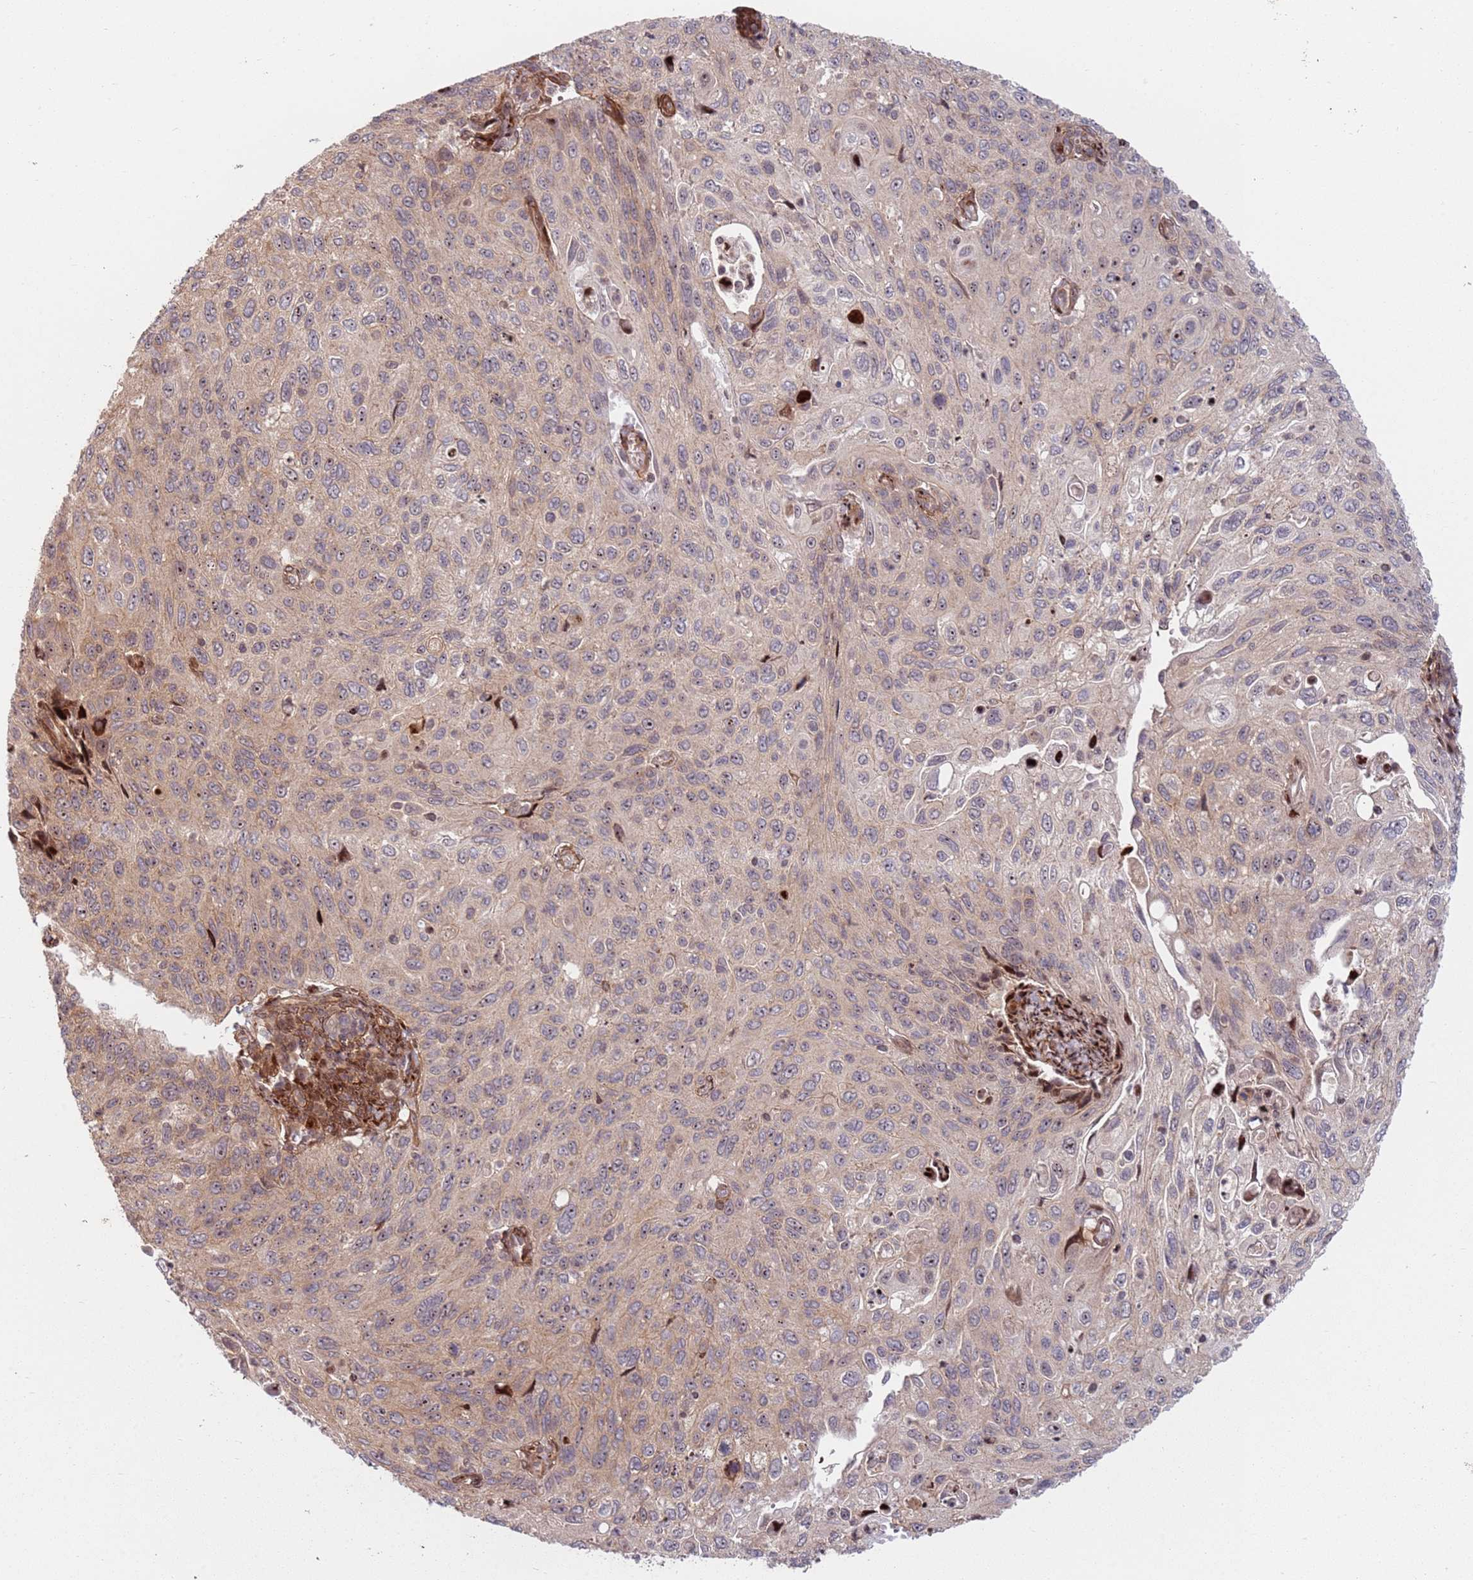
{"staining": {"intensity": "weak", "quantity": "<25%", "location": "cytoplasmic/membranous,nuclear"}, "tissue": "cervical cancer", "cell_type": "Tumor cells", "image_type": "cancer", "snomed": [{"axis": "morphology", "description": "Squamous cell carcinoma, NOS"}, {"axis": "topography", "description": "Cervix"}], "caption": "High power microscopy photomicrograph of an IHC histopathology image of cervical squamous cell carcinoma, revealing no significant staining in tumor cells.", "gene": "TMEM233", "patient": {"sex": "female", "age": 70}}